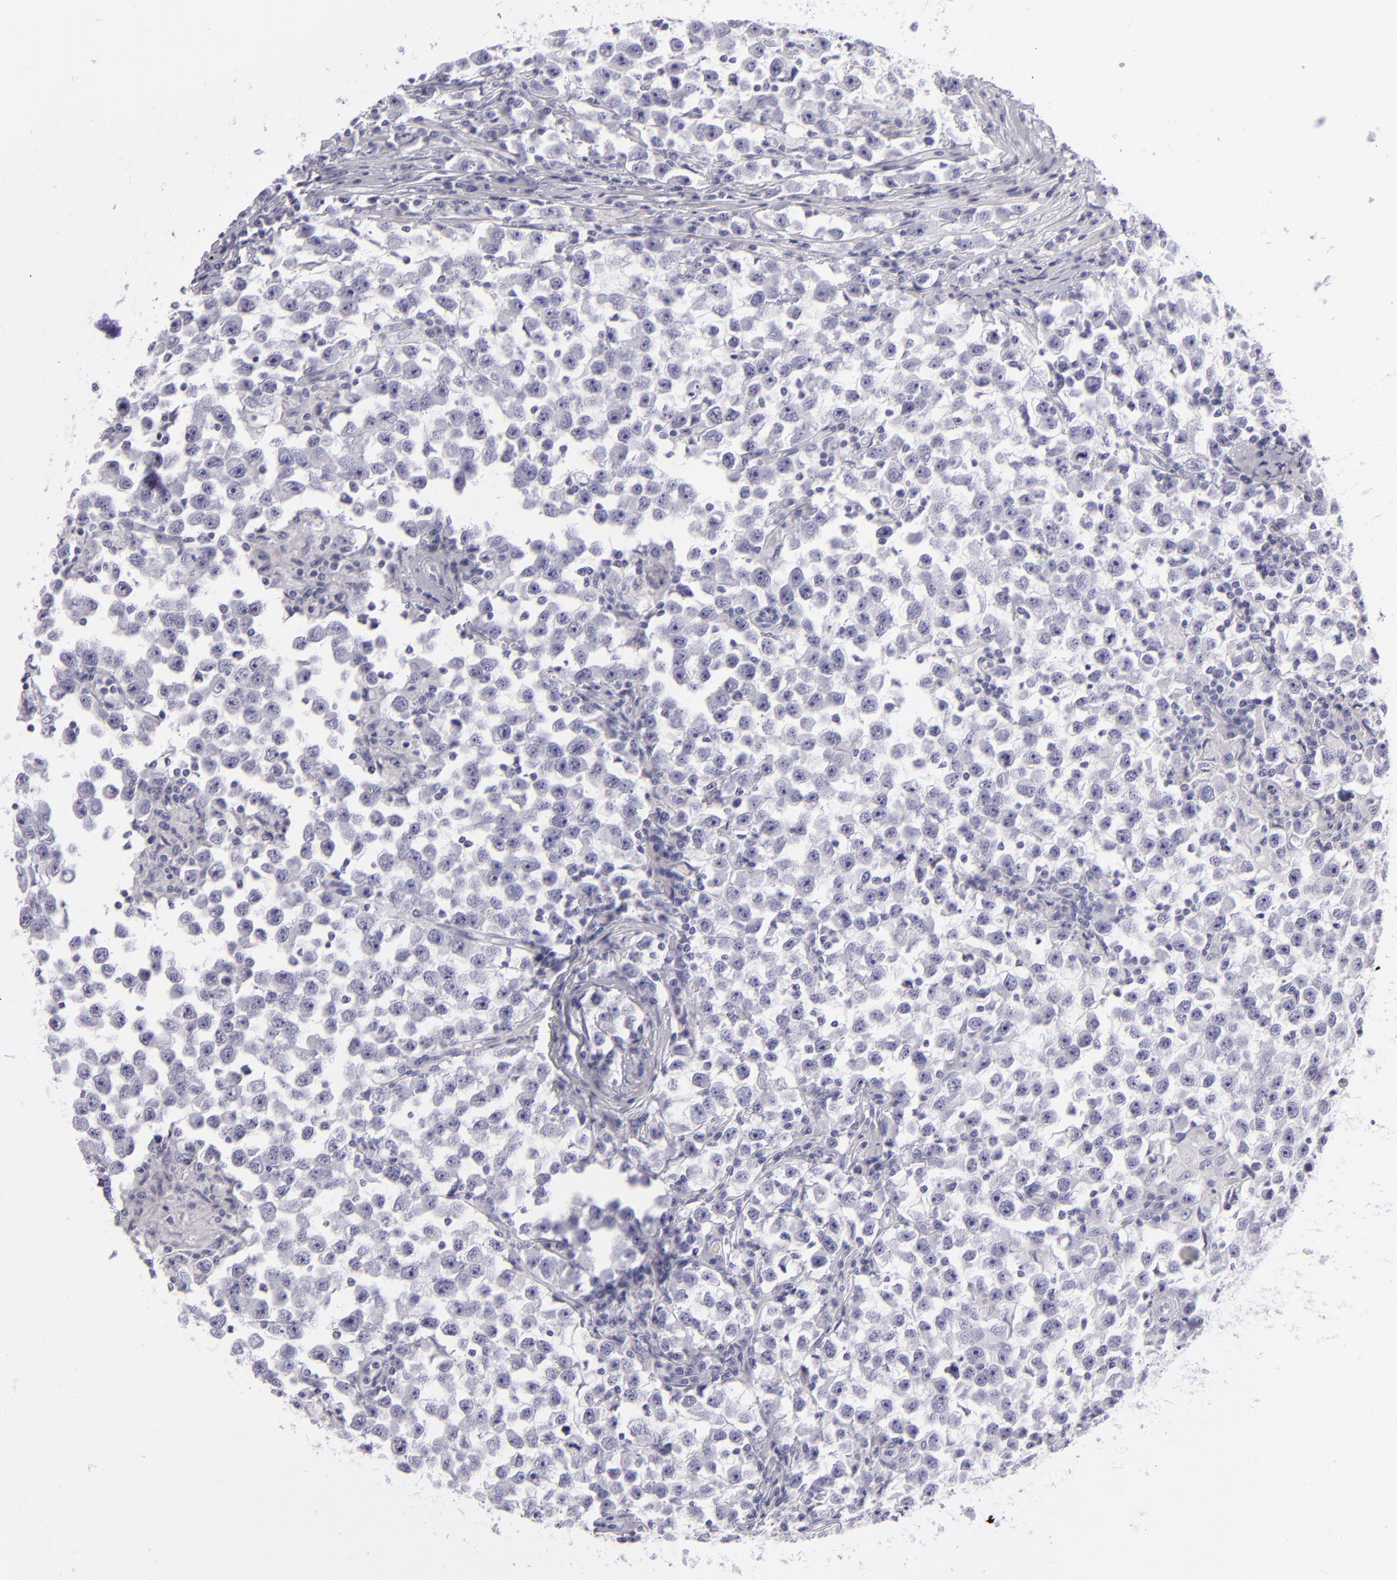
{"staining": {"intensity": "negative", "quantity": "none", "location": "none"}, "tissue": "testis cancer", "cell_type": "Tumor cells", "image_type": "cancer", "snomed": [{"axis": "morphology", "description": "Seminoma, NOS"}, {"axis": "topography", "description": "Testis"}], "caption": "High power microscopy image of an immunohistochemistry photomicrograph of testis cancer, revealing no significant positivity in tumor cells.", "gene": "PVALB", "patient": {"sex": "male", "age": 33}}